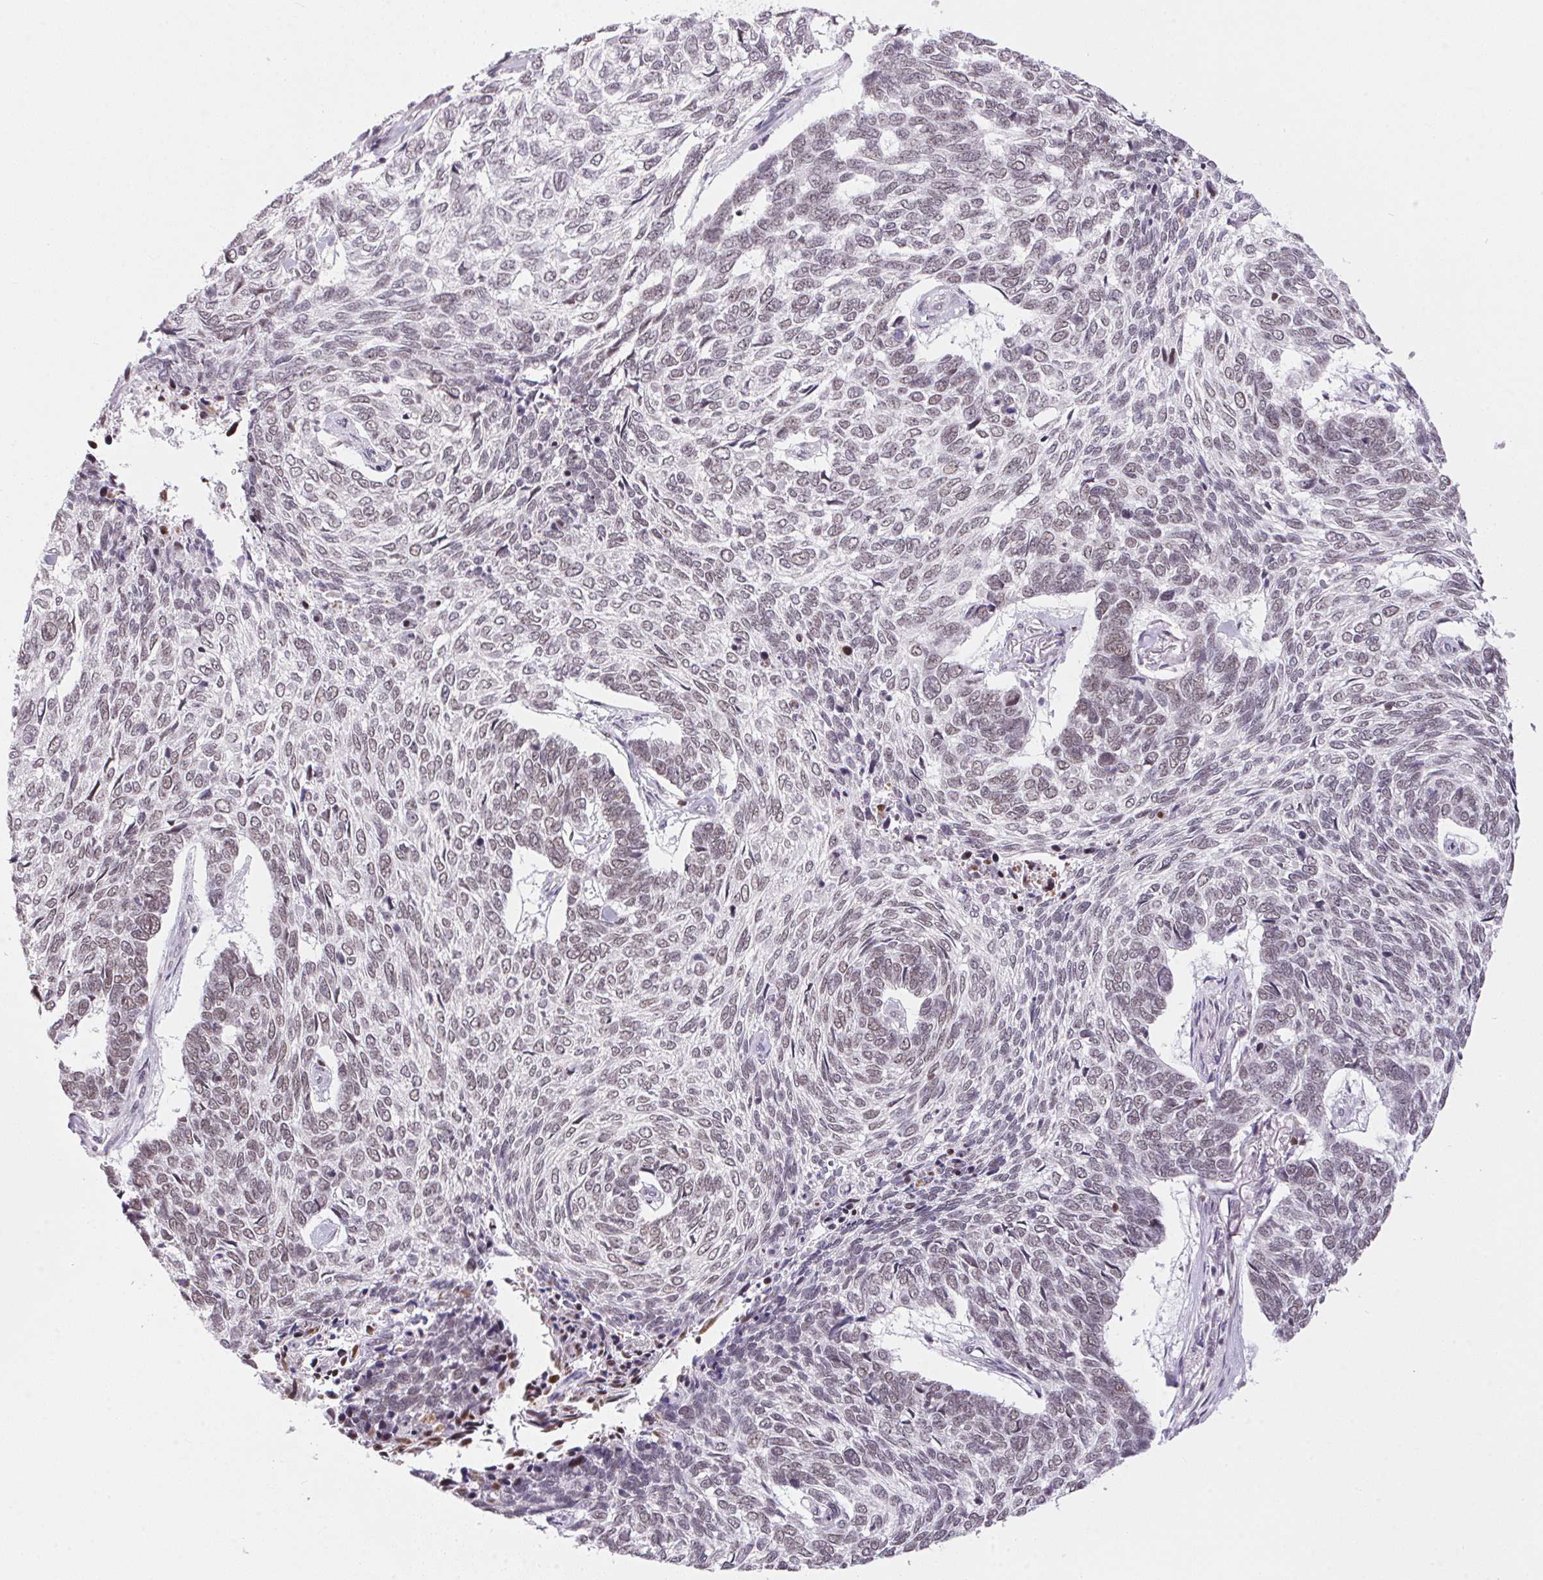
{"staining": {"intensity": "weak", "quantity": "<25%", "location": "nuclear"}, "tissue": "skin cancer", "cell_type": "Tumor cells", "image_type": "cancer", "snomed": [{"axis": "morphology", "description": "Basal cell carcinoma"}, {"axis": "topography", "description": "Skin"}], "caption": "Skin cancer (basal cell carcinoma) was stained to show a protein in brown. There is no significant positivity in tumor cells.", "gene": "NFE2L1", "patient": {"sex": "female", "age": 65}}